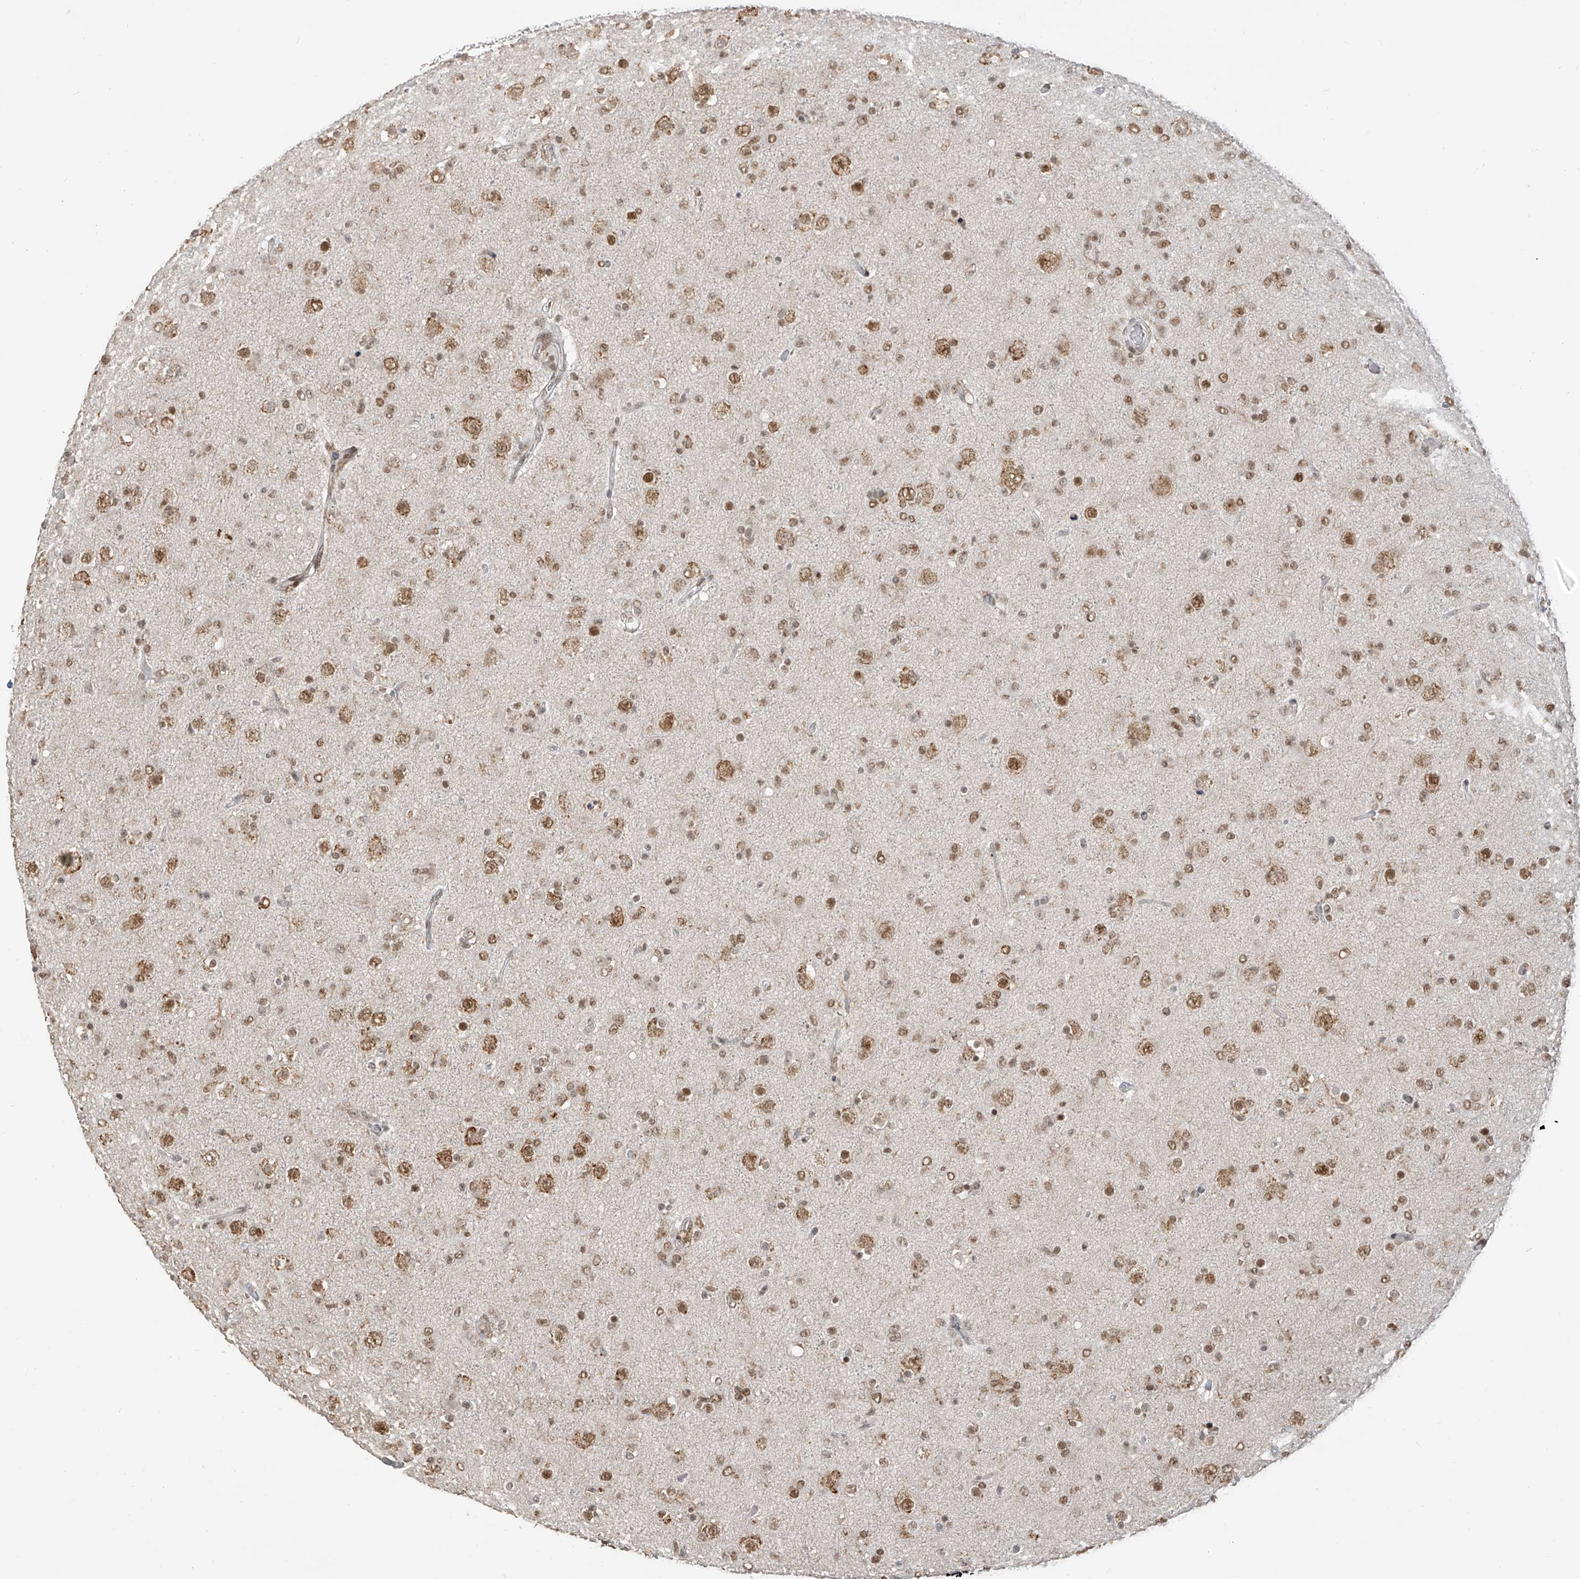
{"staining": {"intensity": "moderate", "quantity": ">75%", "location": "nuclear"}, "tissue": "glioma", "cell_type": "Tumor cells", "image_type": "cancer", "snomed": [{"axis": "morphology", "description": "Glioma, malignant, Low grade"}, {"axis": "topography", "description": "Brain"}], "caption": "Immunohistochemical staining of glioma reveals moderate nuclear protein staining in about >75% of tumor cells. The staining is performed using DAB brown chromogen to label protein expression. The nuclei are counter-stained blue using hematoxylin.", "gene": "ZMYM2", "patient": {"sex": "male", "age": 65}}